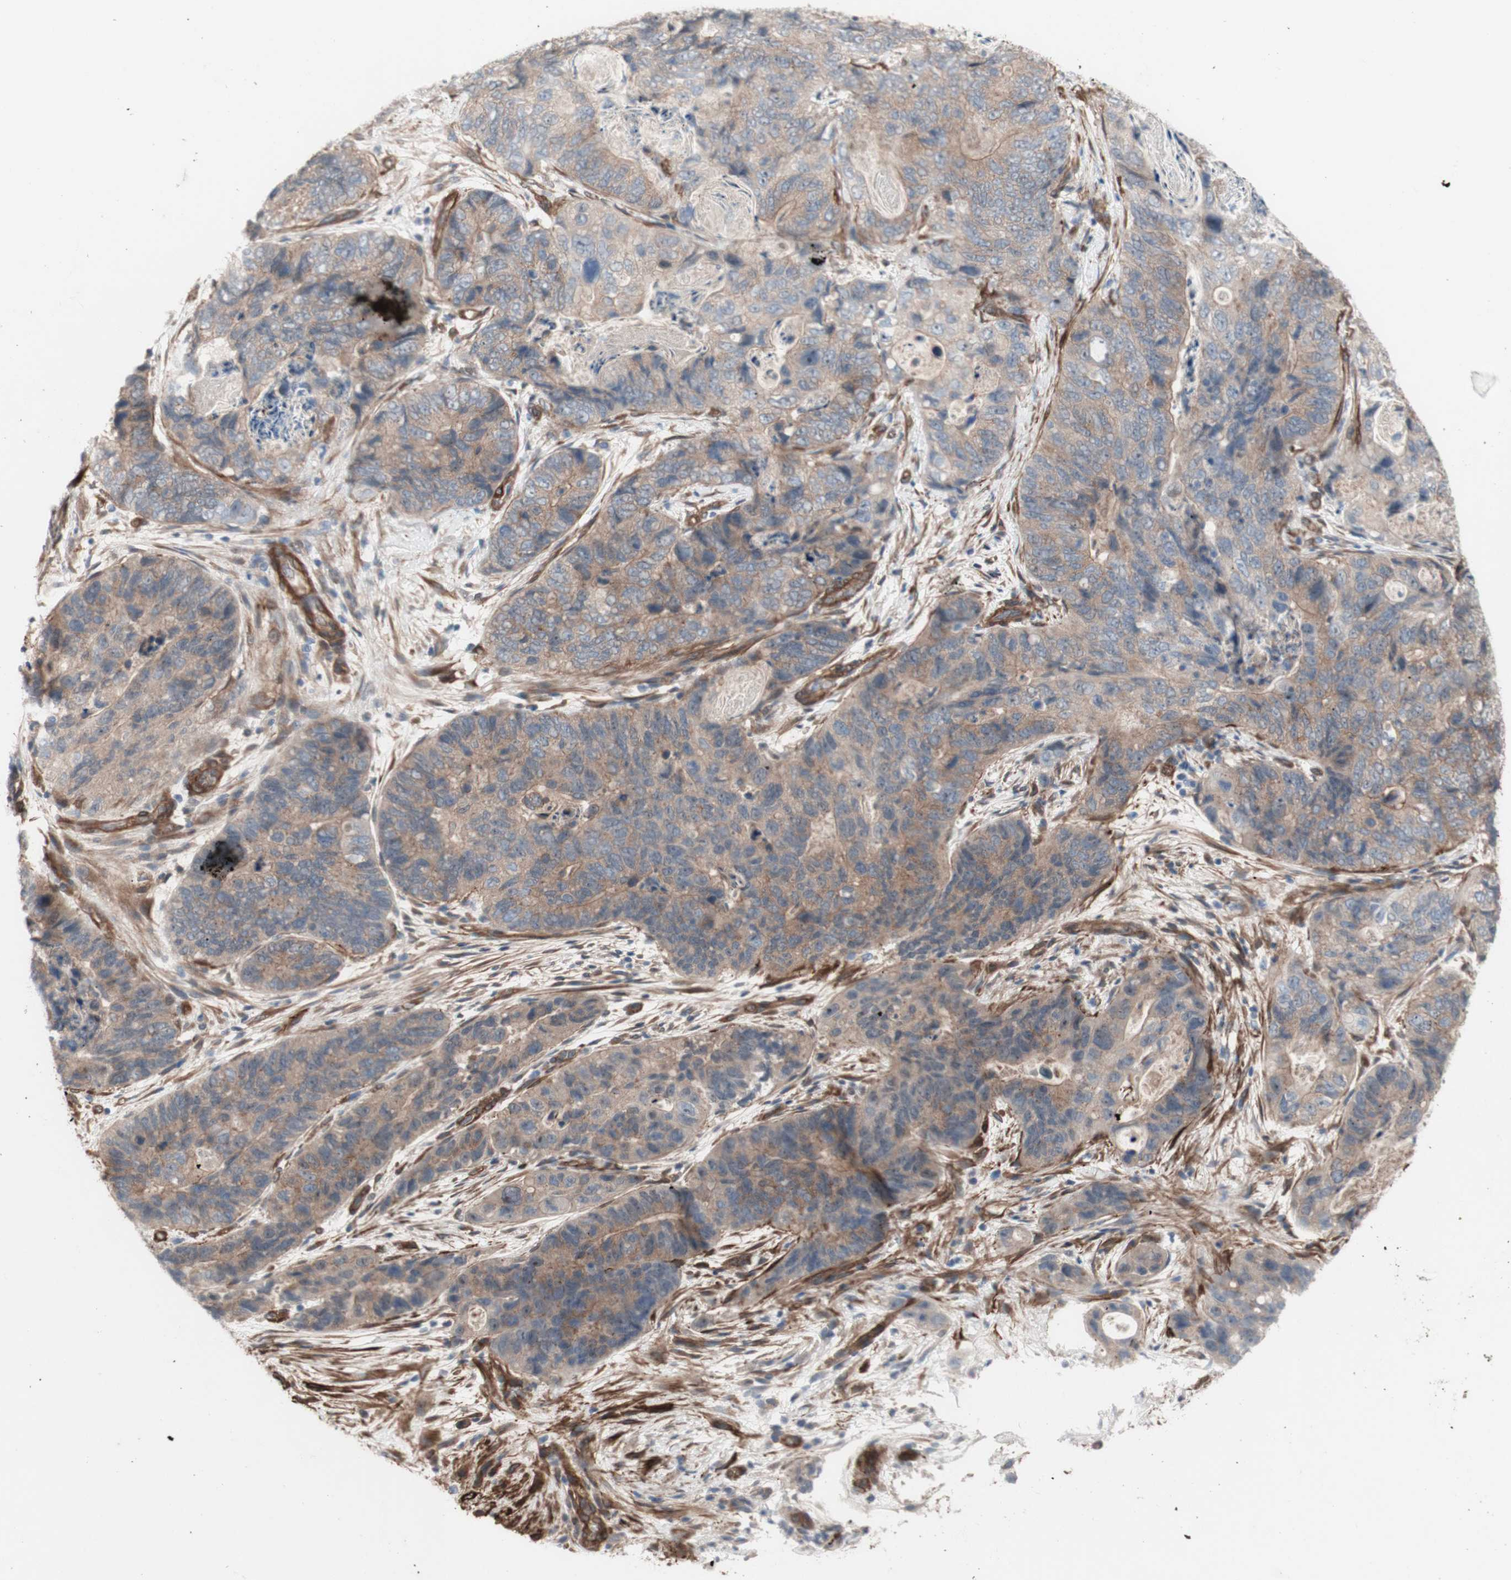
{"staining": {"intensity": "weak", "quantity": ">75%", "location": "cytoplasmic/membranous"}, "tissue": "stomach cancer", "cell_type": "Tumor cells", "image_type": "cancer", "snomed": [{"axis": "morphology", "description": "Adenocarcinoma, NOS"}, {"axis": "topography", "description": "Stomach"}], "caption": "Human stomach adenocarcinoma stained with a brown dye demonstrates weak cytoplasmic/membranous positive staining in approximately >75% of tumor cells.", "gene": "CNN3", "patient": {"sex": "female", "age": 89}}